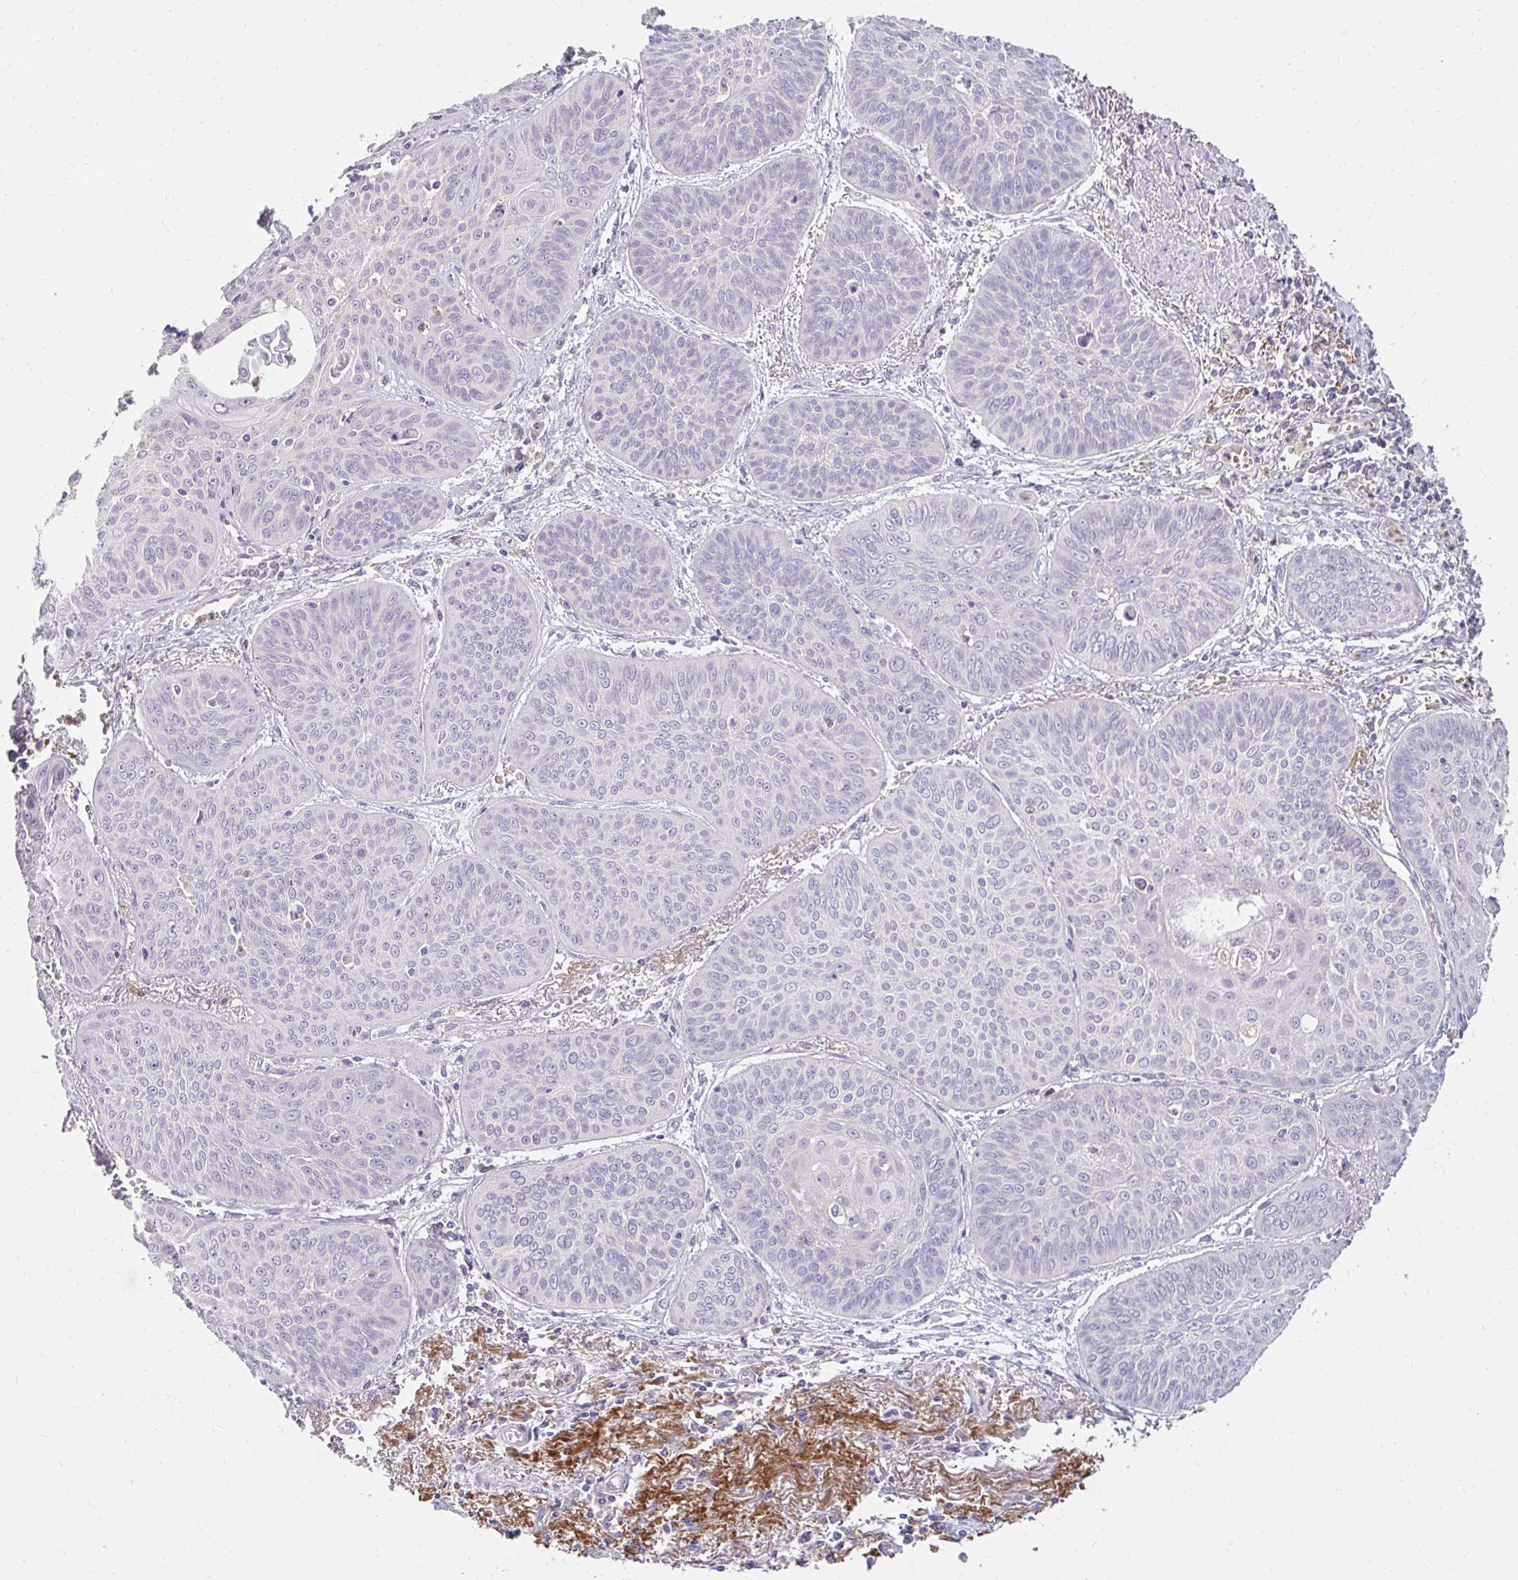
{"staining": {"intensity": "negative", "quantity": "none", "location": "none"}, "tissue": "lung cancer", "cell_type": "Tumor cells", "image_type": "cancer", "snomed": [{"axis": "morphology", "description": "Squamous cell carcinoma, NOS"}, {"axis": "topography", "description": "Lung"}], "caption": "A high-resolution histopathology image shows immunohistochemistry staining of lung cancer, which demonstrates no significant positivity in tumor cells.", "gene": "GK2", "patient": {"sex": "male", "age": 74}}